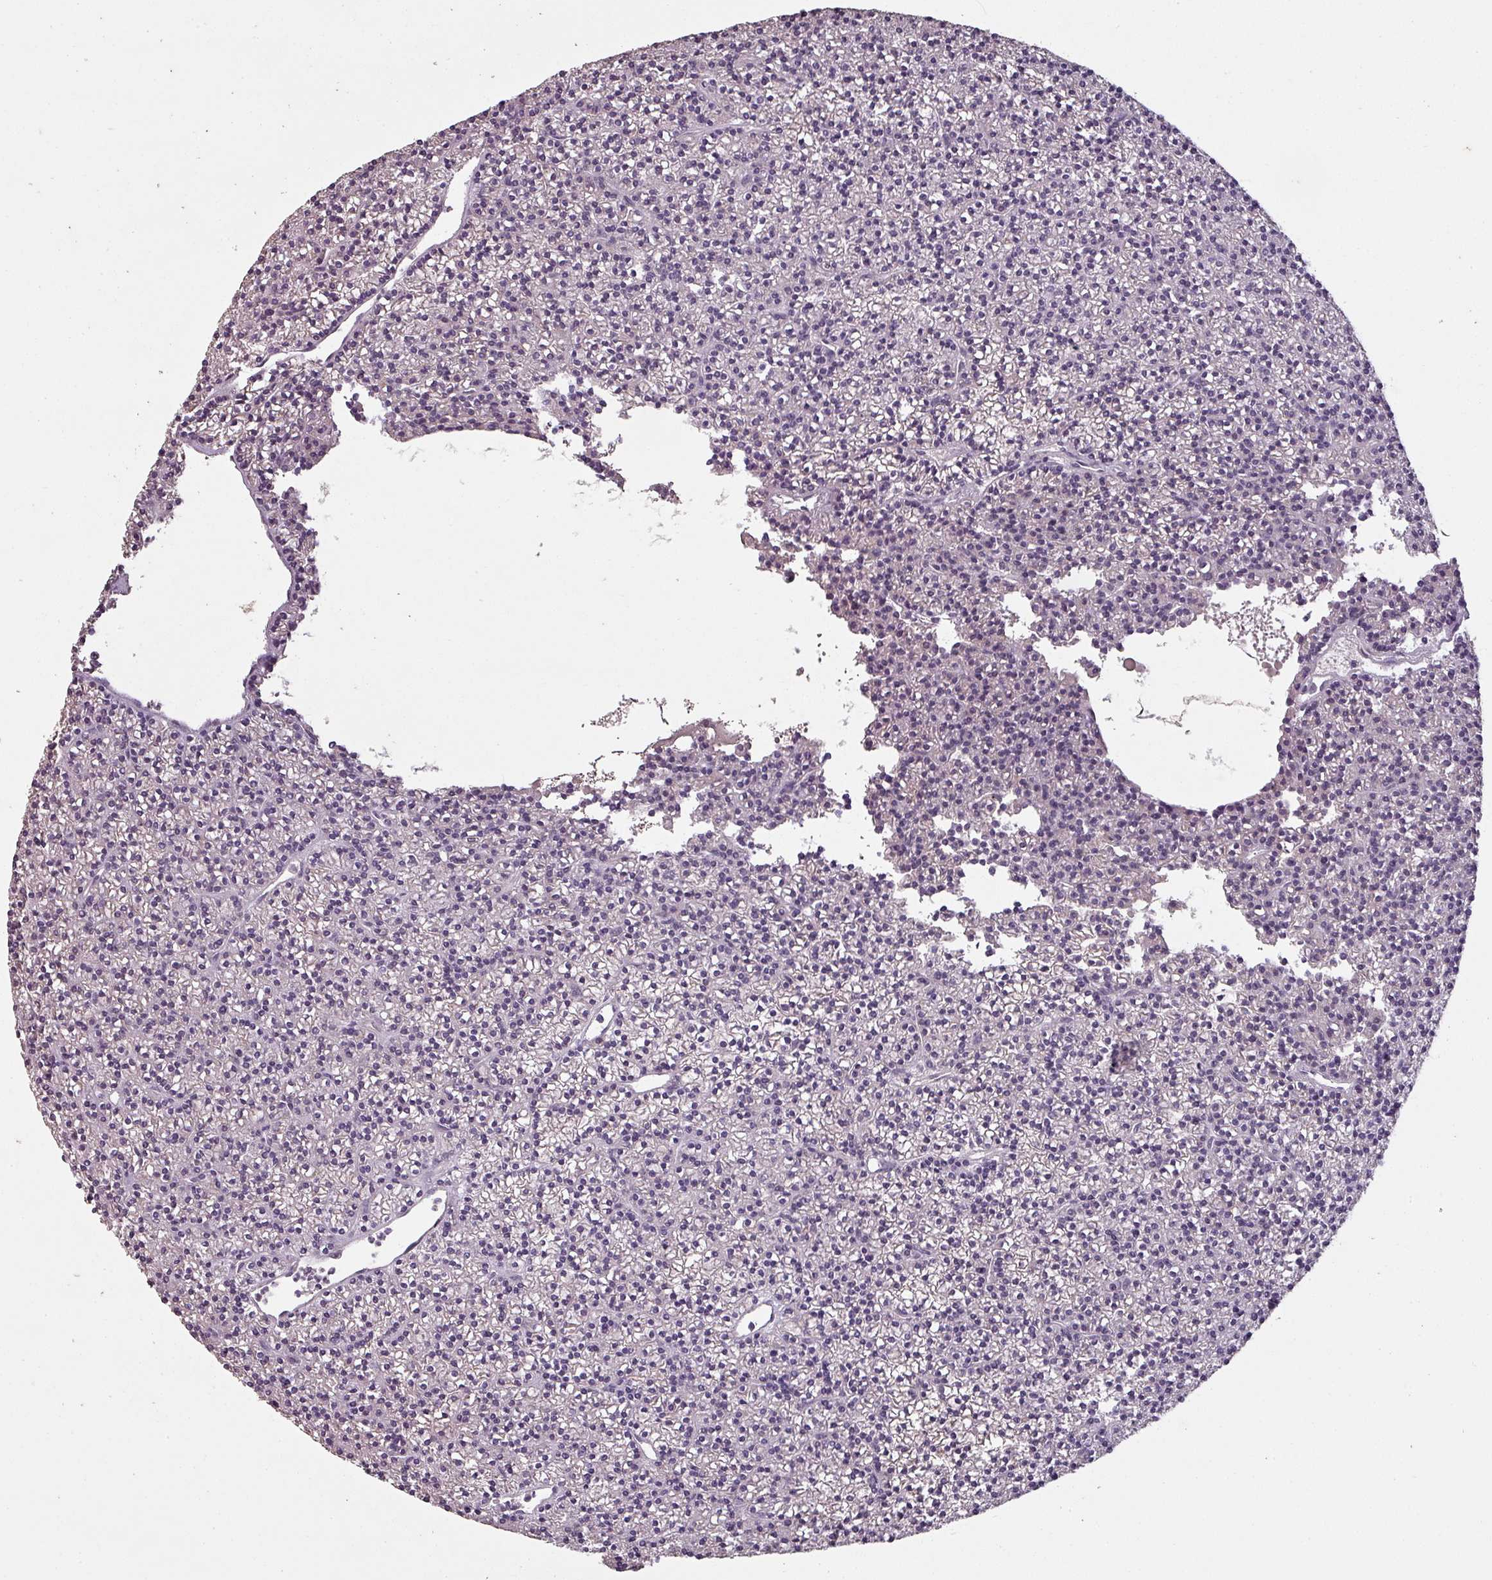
{"staining": {"intensity": "negative", "quantity": "none", "location": "none"}, "tissue": "parathyroid gland", "cell_type": "Glandular cells", "image_type": "normal", "snomed": [{"axis": "morphology", "description": "Normal tissue, NOS"}, {"axis": "topography", "description": "Parathyroid gland"}], "caption": "The photomicrograph shows no staining of glandular cells in unremarkable parathyroid gland. The staining is performed using DAB (3,3'-diaminobenzidine) brown chromogen with nuclei counter-stained in using hematoxylin.", "gene": "LYPLA1", "patient": {"sex": "female", "age": 45}}